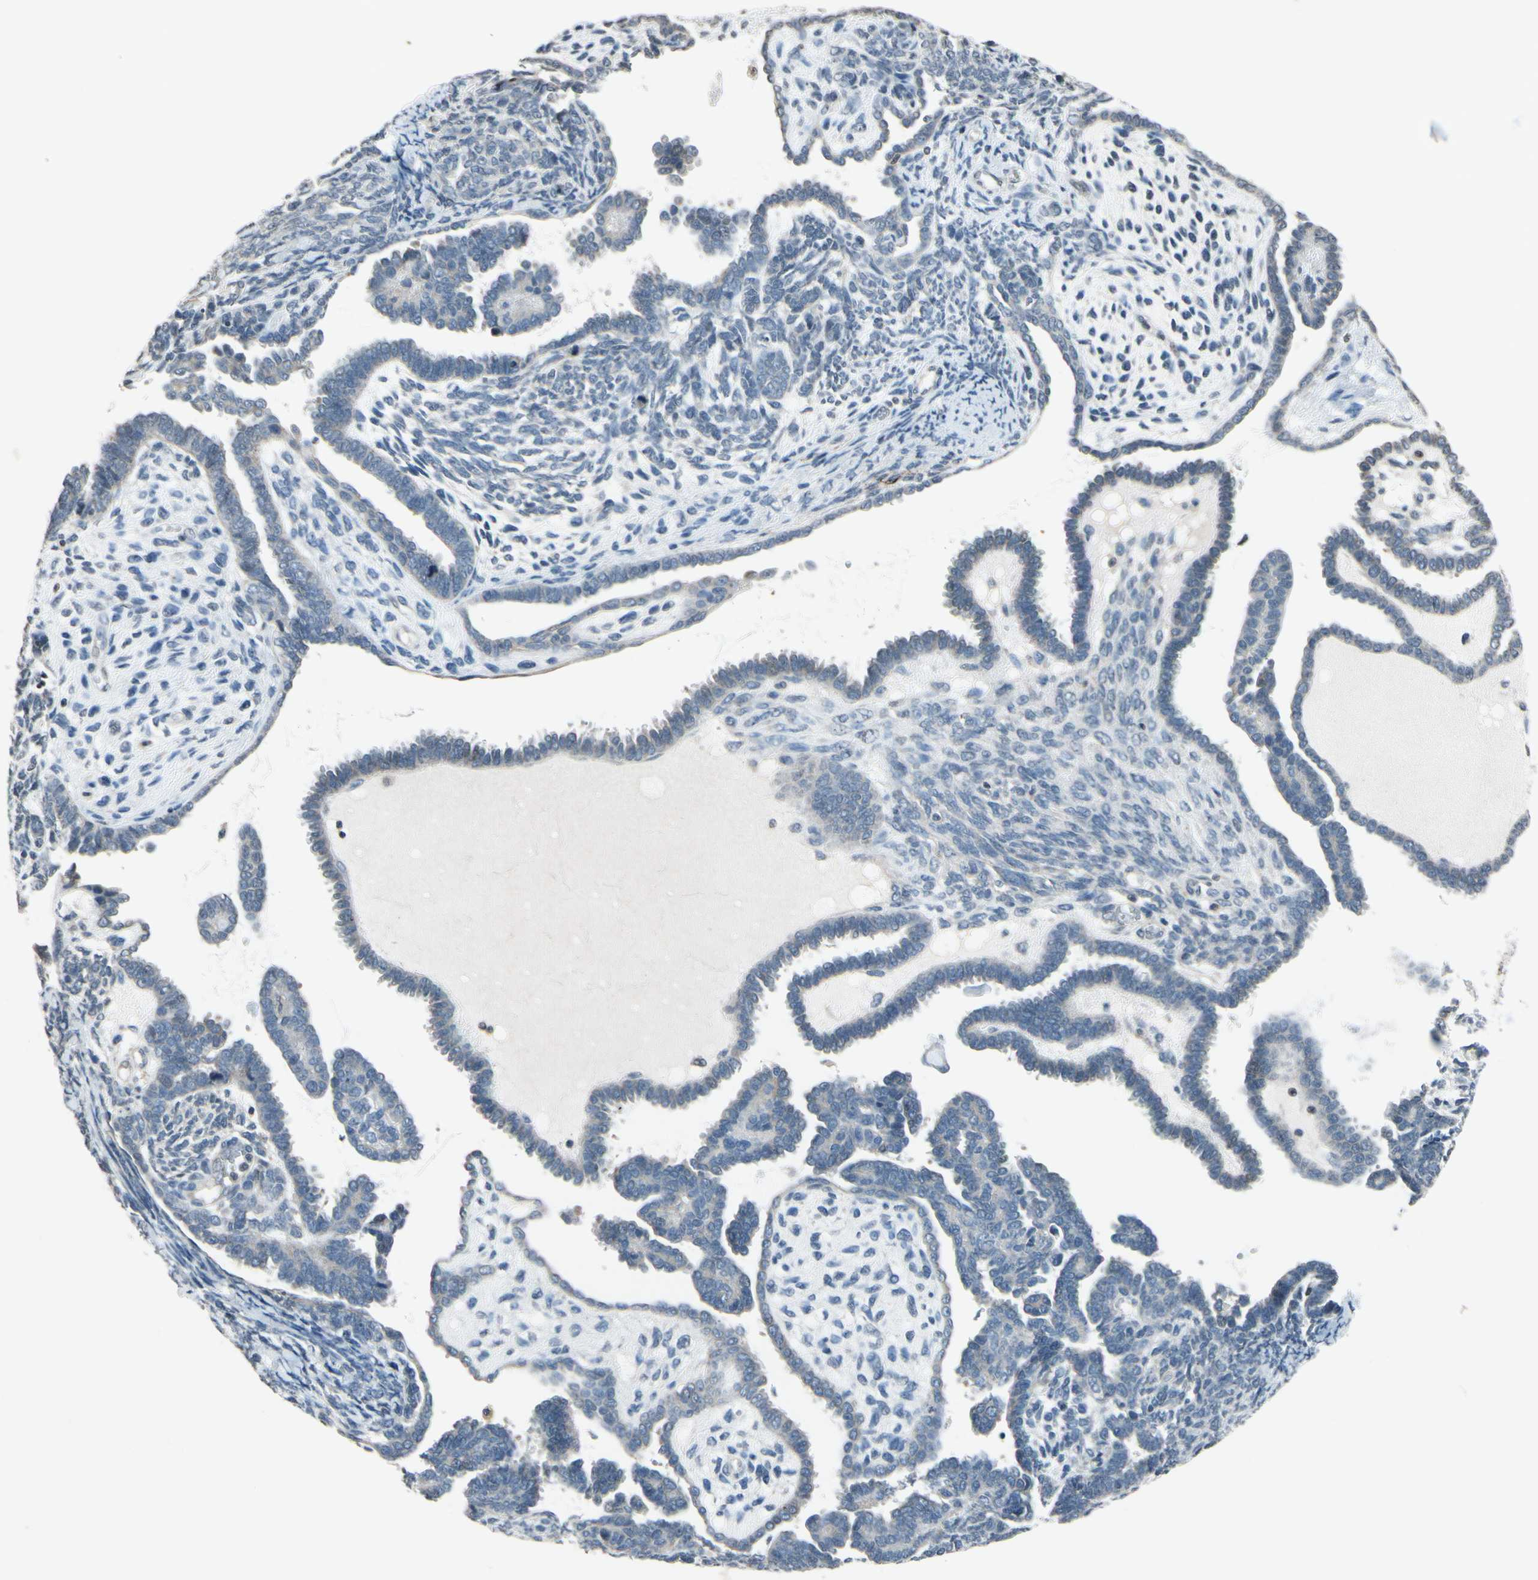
{"staining": {"intensity": "weak", "quantity": ">75%", "location": "cytoplasmic/membranous"}, "tissue": "endometrial cancer", "cell_type": "Tumor cells", "image_type": "cancer", "snomed": [{"axis": "morphology", "description": "Neoplasm, malignant, NOS"}, {"axis": "topography", "description": "Endometrium"}], "caption": "The histopathology image displays immunohistochemical staining of endometrial neoplasm (malignant). There is weak cytoplasmic/membranous positivity is appreciated in approximately >75% of tumor cells.", "gene": "CLDN11", "patient": {"sex": "female", "age": 74}}